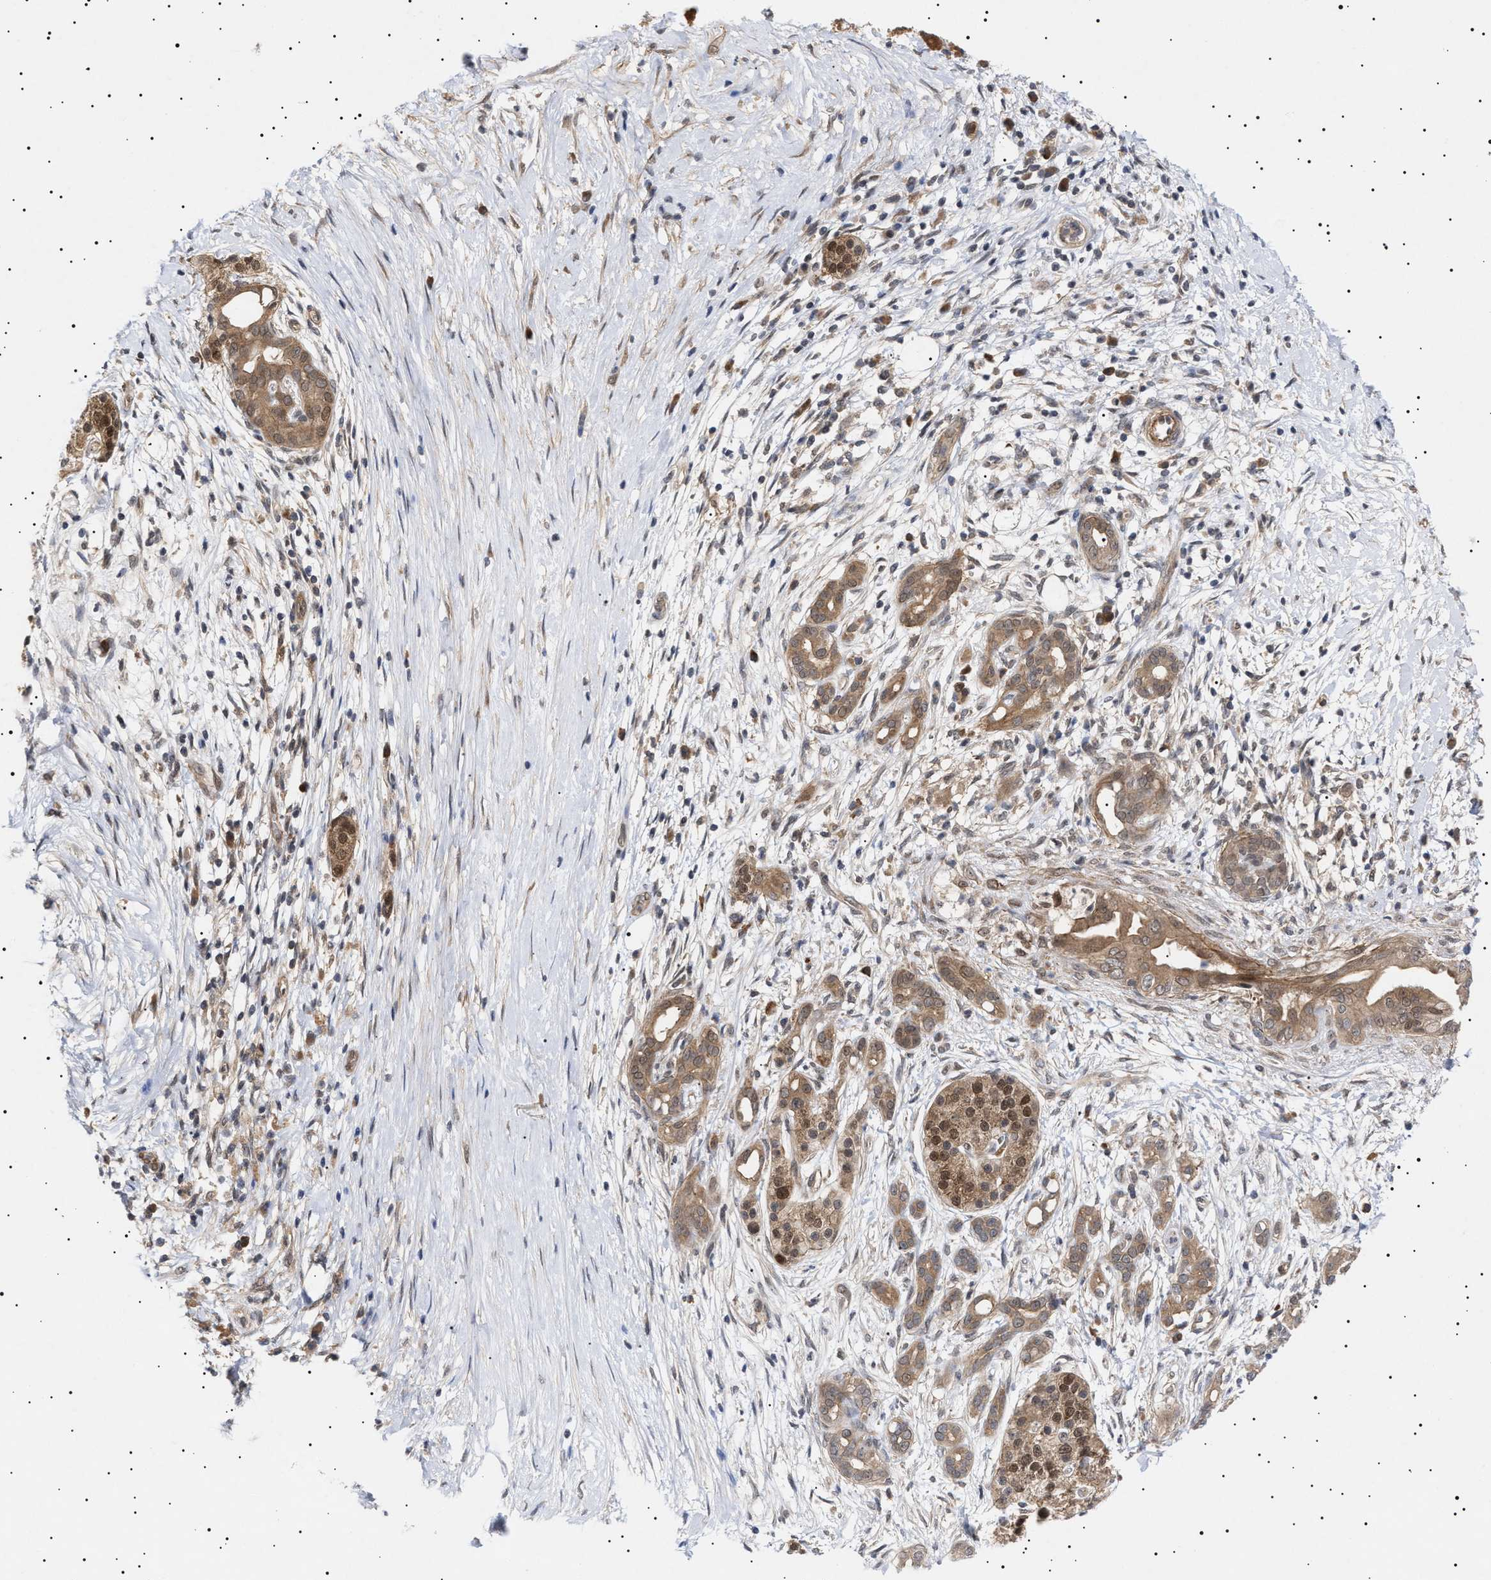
{"staining": {"intensity": "moderate", "quantity": ">75%", "location": "cytoplasmic/membranous"}, "tissue": "pancreatic cancer", "cell_type": "Tumor cells", "image_type": "cancer", "snomed": [{"axis": "morphology", "description": "Adenocarcinoma, NOS"}, {"axis": "topography", "description": "Pancreas"}], "caption": "About >75% of tumor cells in adenocarcinoma (pancreatic) display moderate cytoplasmic/membranous protein staining as visualized by brown immunohistochemical staining.", "gene": "NPLOC4", "patient": {"sex": "male", "age": 58}}